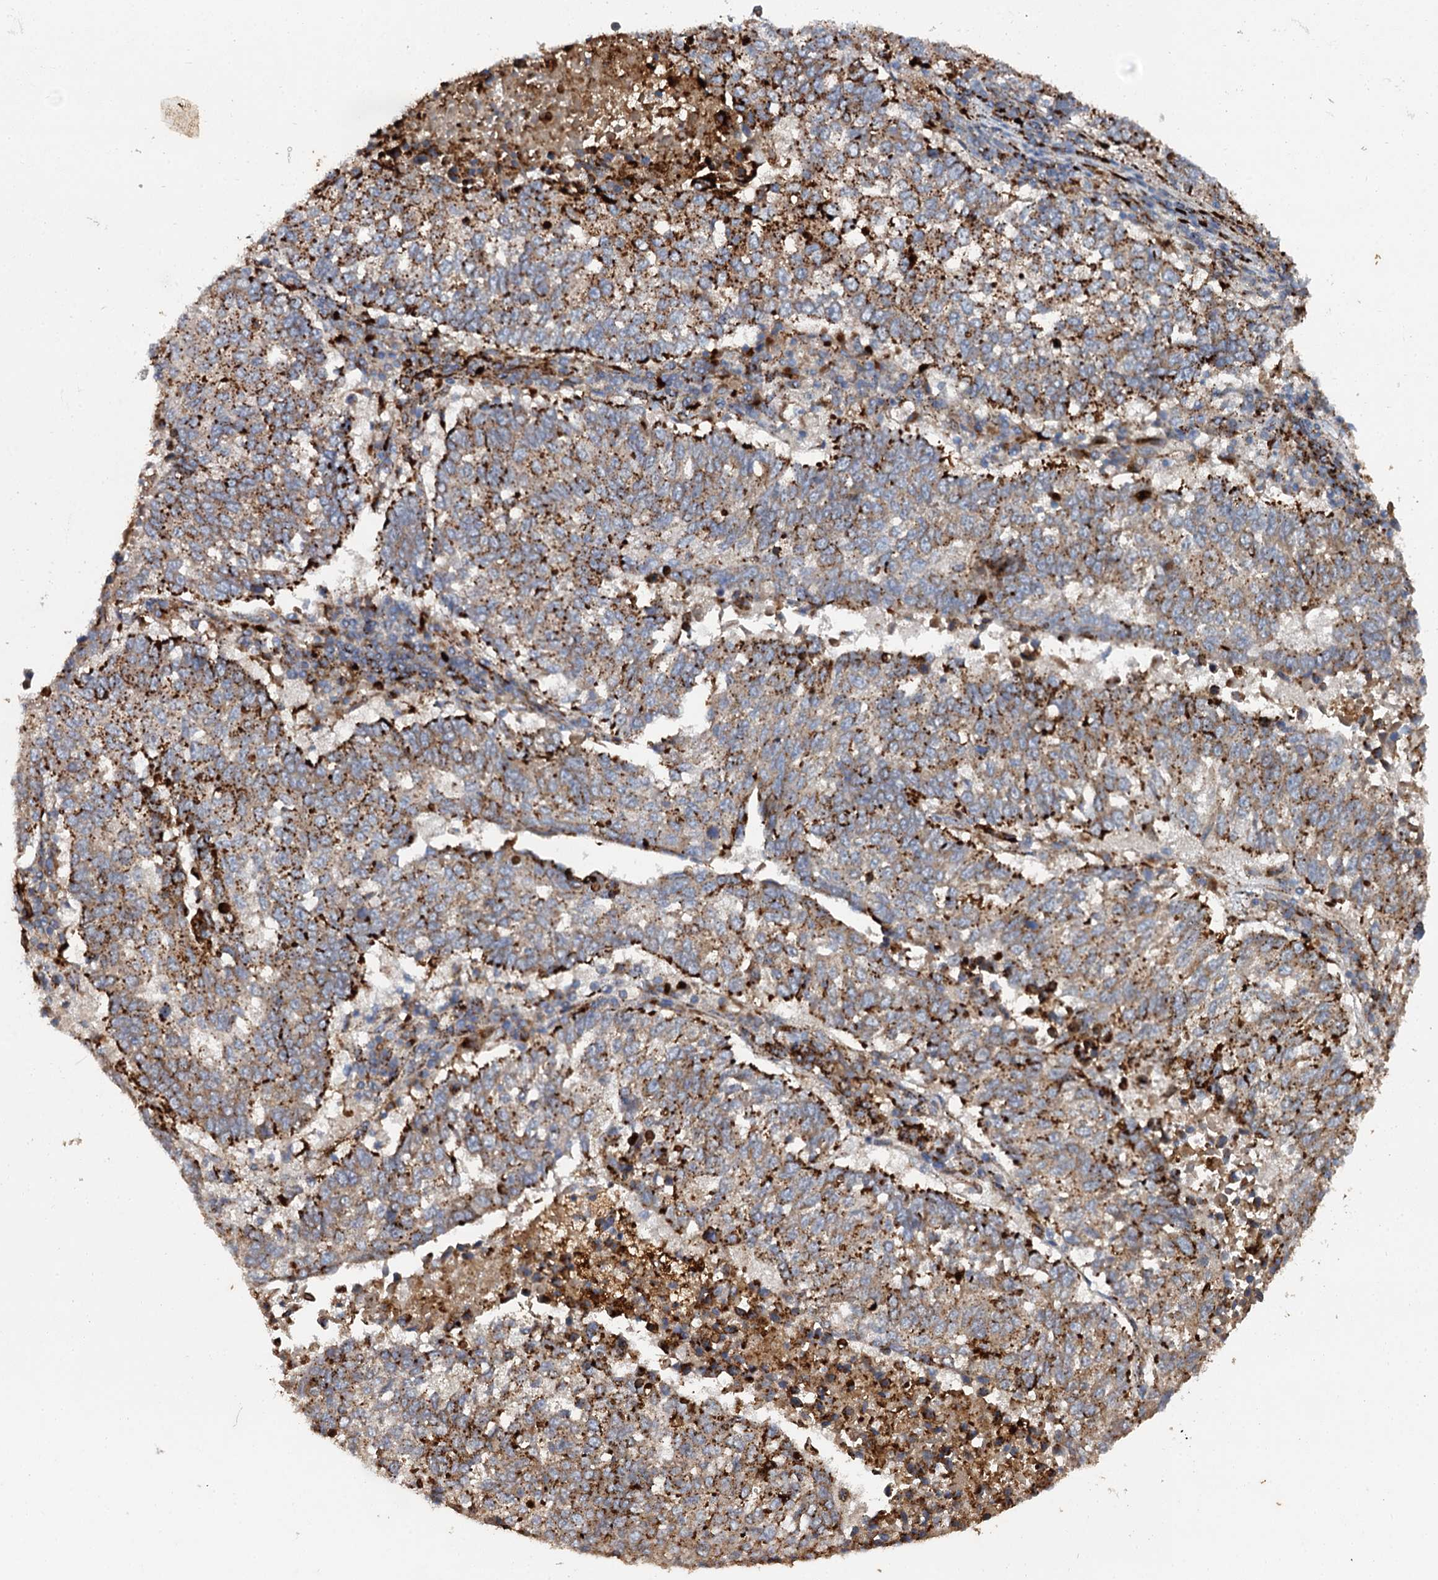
{"staining": {"intensity": "strong", "quantity": ">75%", "location": "cytoplasmic/membranous"}, "tissue": "lung cancer", "cell_type": "Tumor cells", "image_type": "cancer", "snomed": [{"axis": "morphology", "description": "Squamous cell carcinoma, NOS"}, {"axis": "topography", "description": "Lung"}], "caption": "Human lung cancer (squamous cell carcinoma) stained for a protein (brown) reveals strong cytoplasmic/membranous positive staining in approximately >75% of tumor cells.", "gene": "GBA1", "patient": {"sex": "male", "age": 73}}